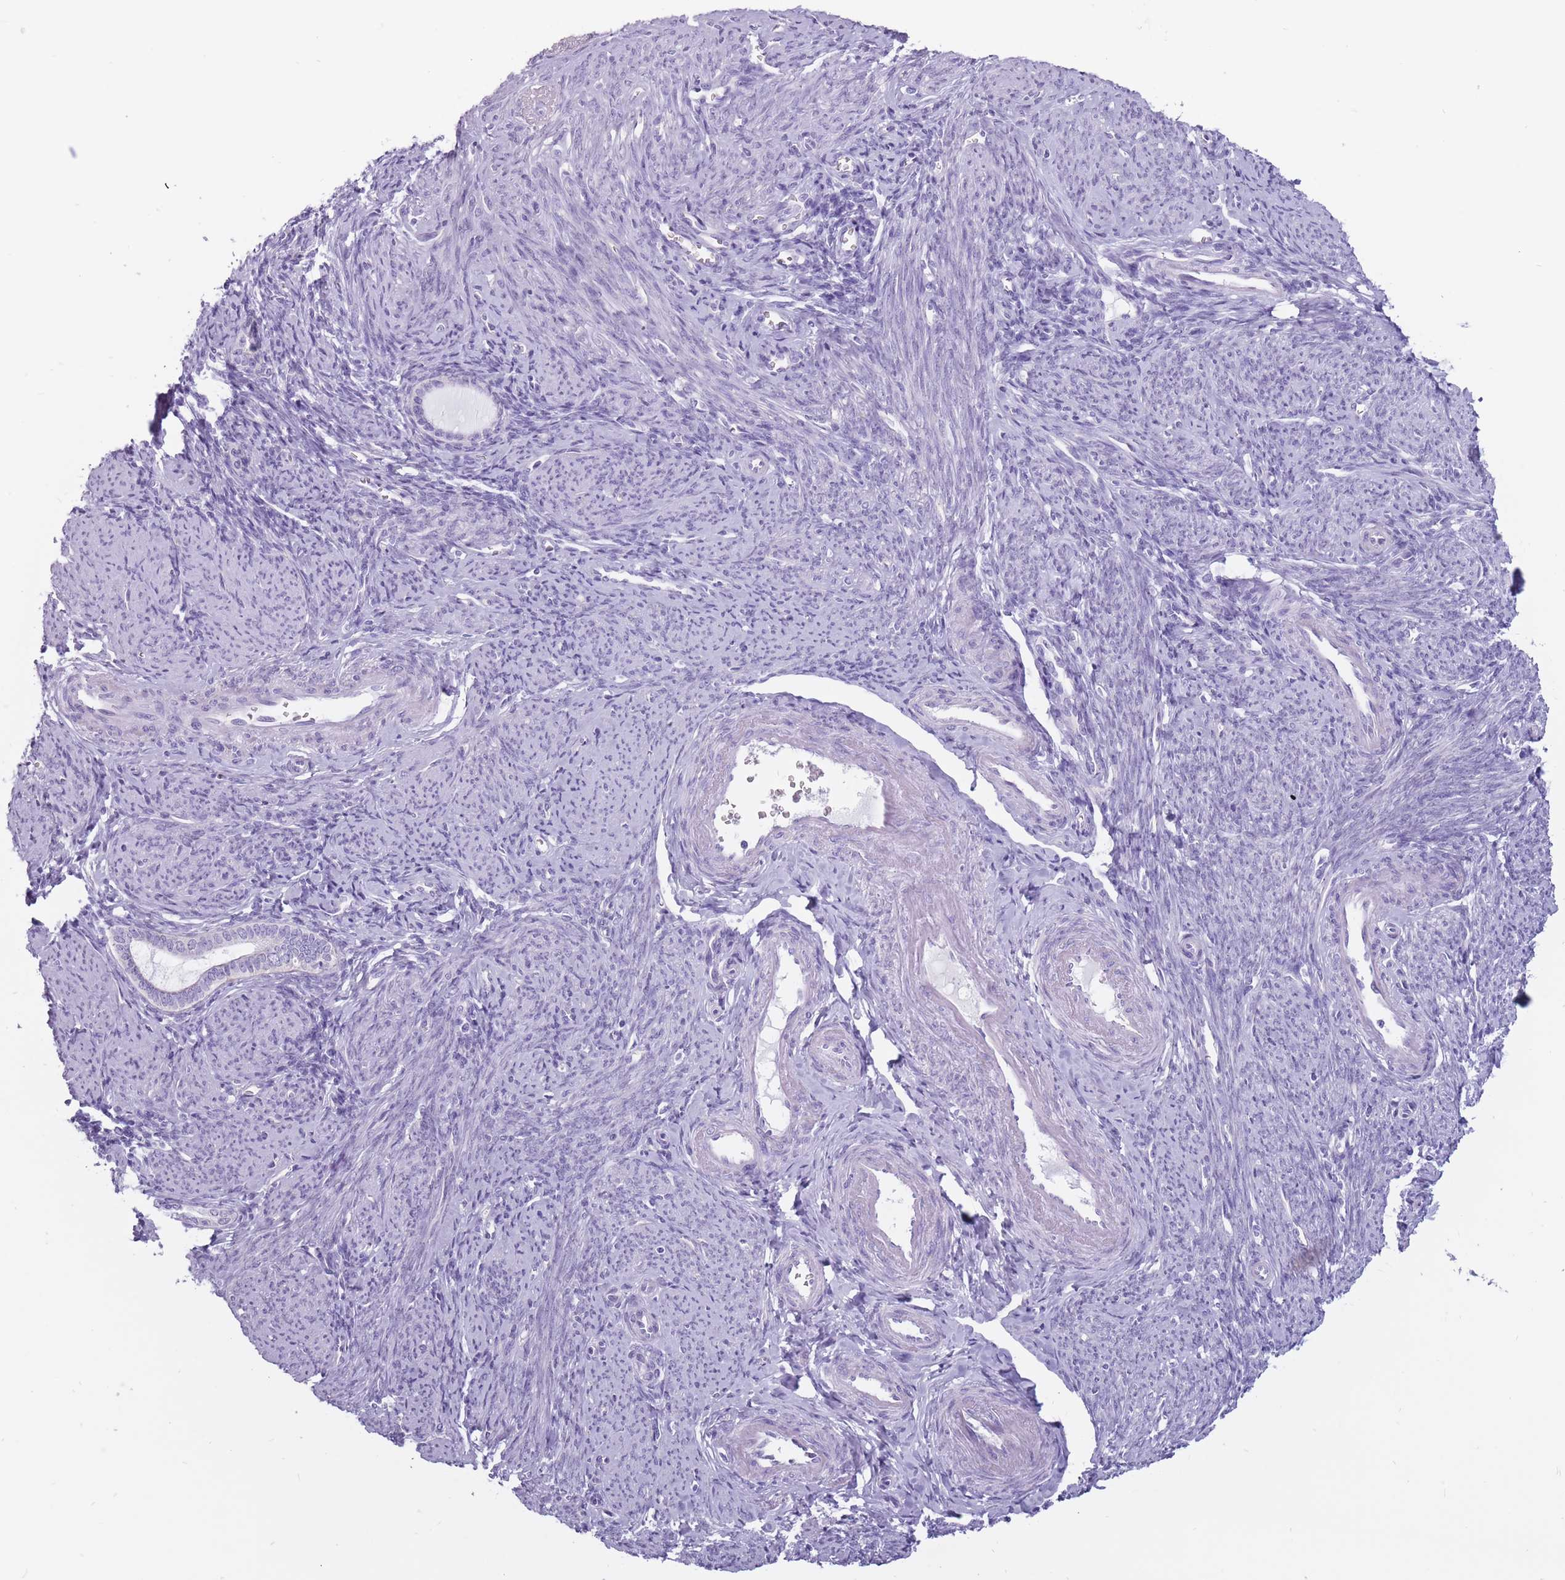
{"staining": {"intensity": "negative", "quantity": "none", "location": "none"}, "tissue": "endometrium", "cell_type": "Cells in endometrial stroma", "image_type": "normal", "snomed": [{"axis": "morphology", "description": "Normal tissue, NOS"}, {"axis": "topography", "description": "Endometrium"}], "caption": "A high-resolution histopathology image shows IHC staining of normal endometrium, which shows no significant positivity in cells in endometrial stroma.", "gene": "RPL18", "patient": {"sex": "female", "age": 63}}